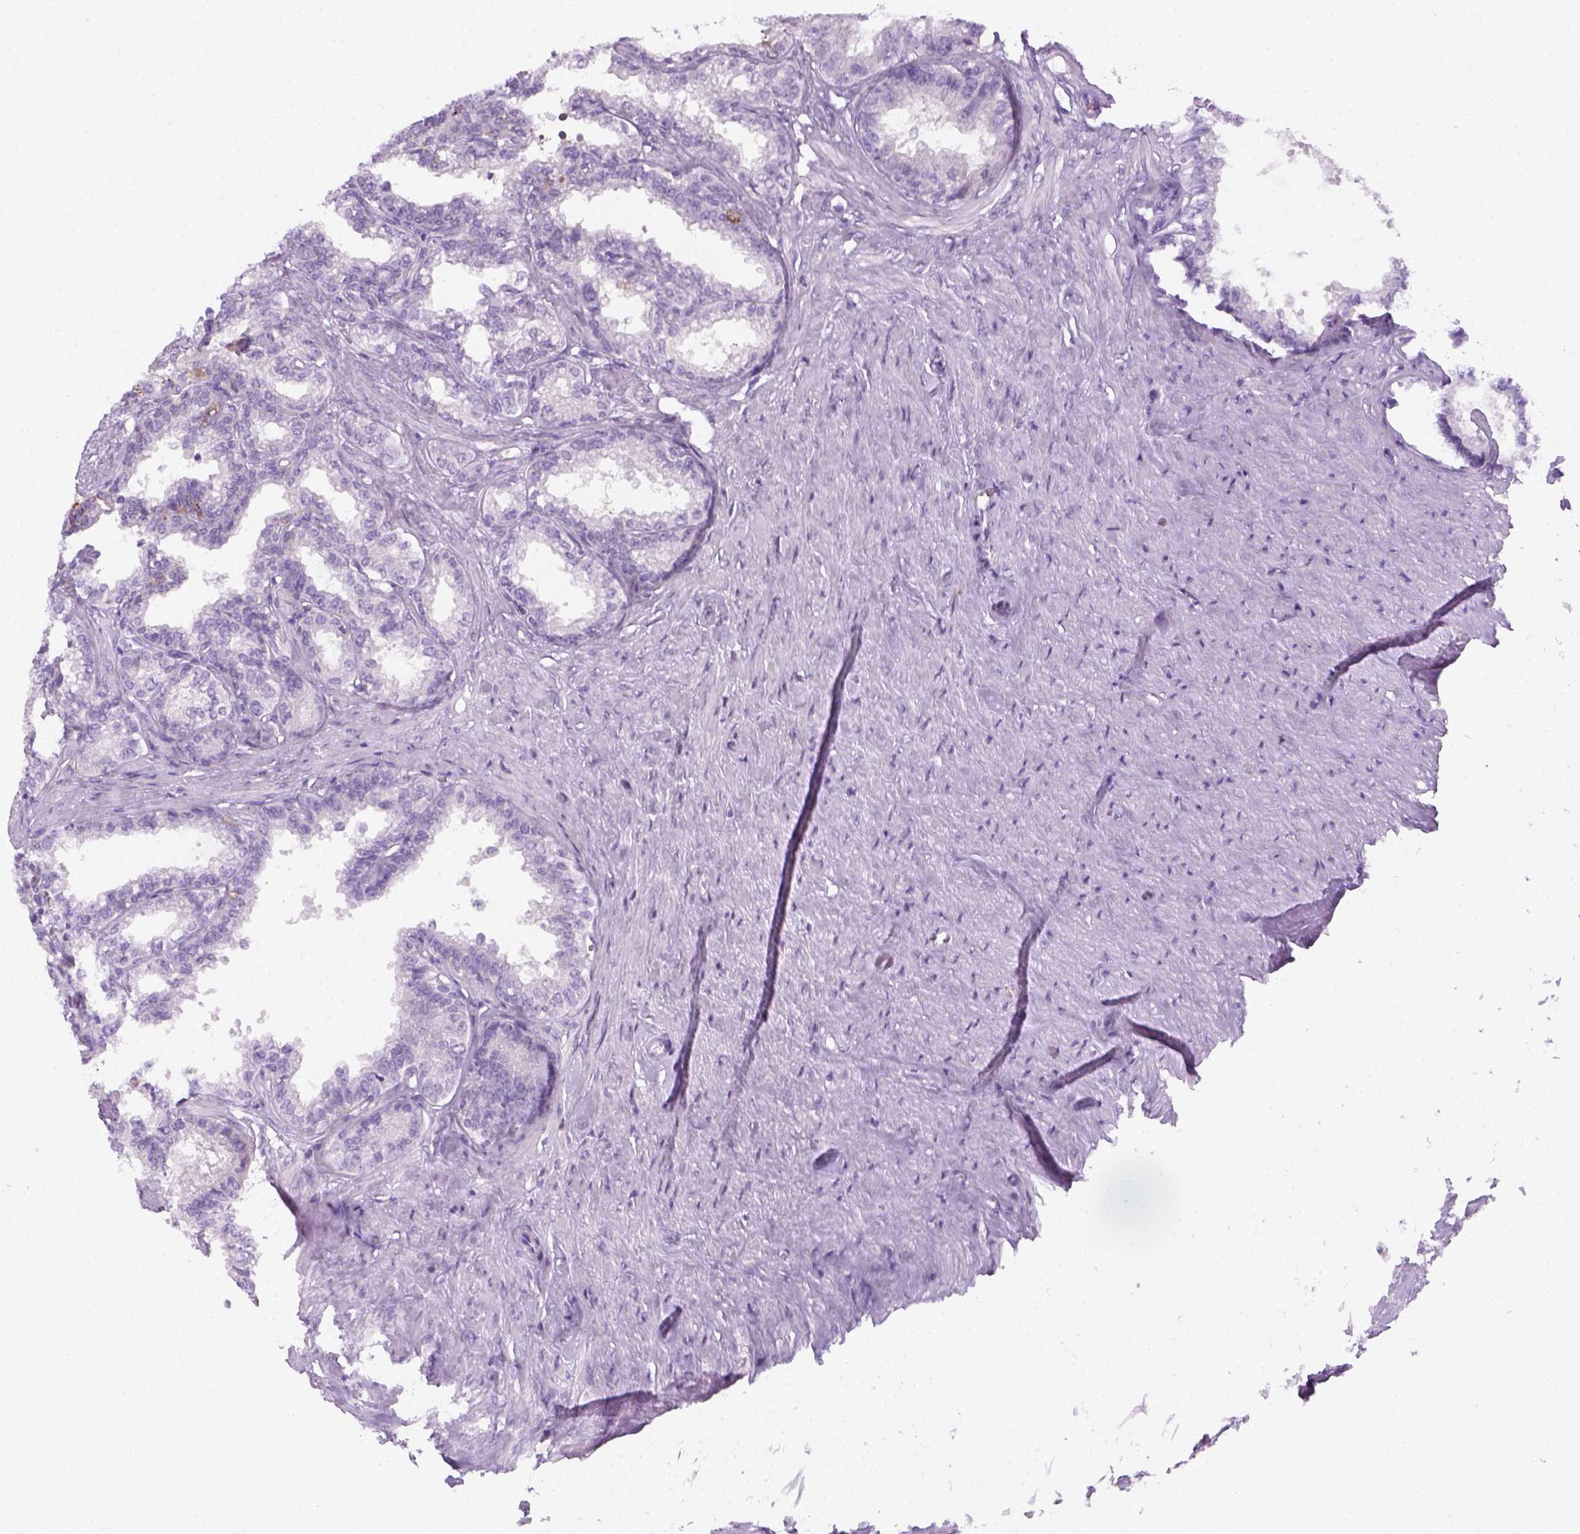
{"staining": {"intensity": "strong", "quantity": "<25%", "location": "cytoplasmic/membranous"}, "tissue": "seminal vesicle", "cell_type": "Glandular cells", "image_type": "normal", "snomed": [{"axis": "morphology", "description": "Normal tissue, NOS"}, {"axis": "morphology", "description": "Urothelial carcinoma, NOS"}, {"axis": "topography", "description": "Urinary bladder"}, {"axis": "topography", "description": "Seminal veicle"}], "caption": "An immunohistochemistry (IHC) histopathology image of benign tissue is shown. Protein staining in brown labels strong cytoplasmic/membranous positivity in seminal vesicle within glandular cells. (brown staining indicates protein expression, while blue staining denotes nuclei).", "gene": "AQP3", "patient": {"sex": "male", "age": 76}}